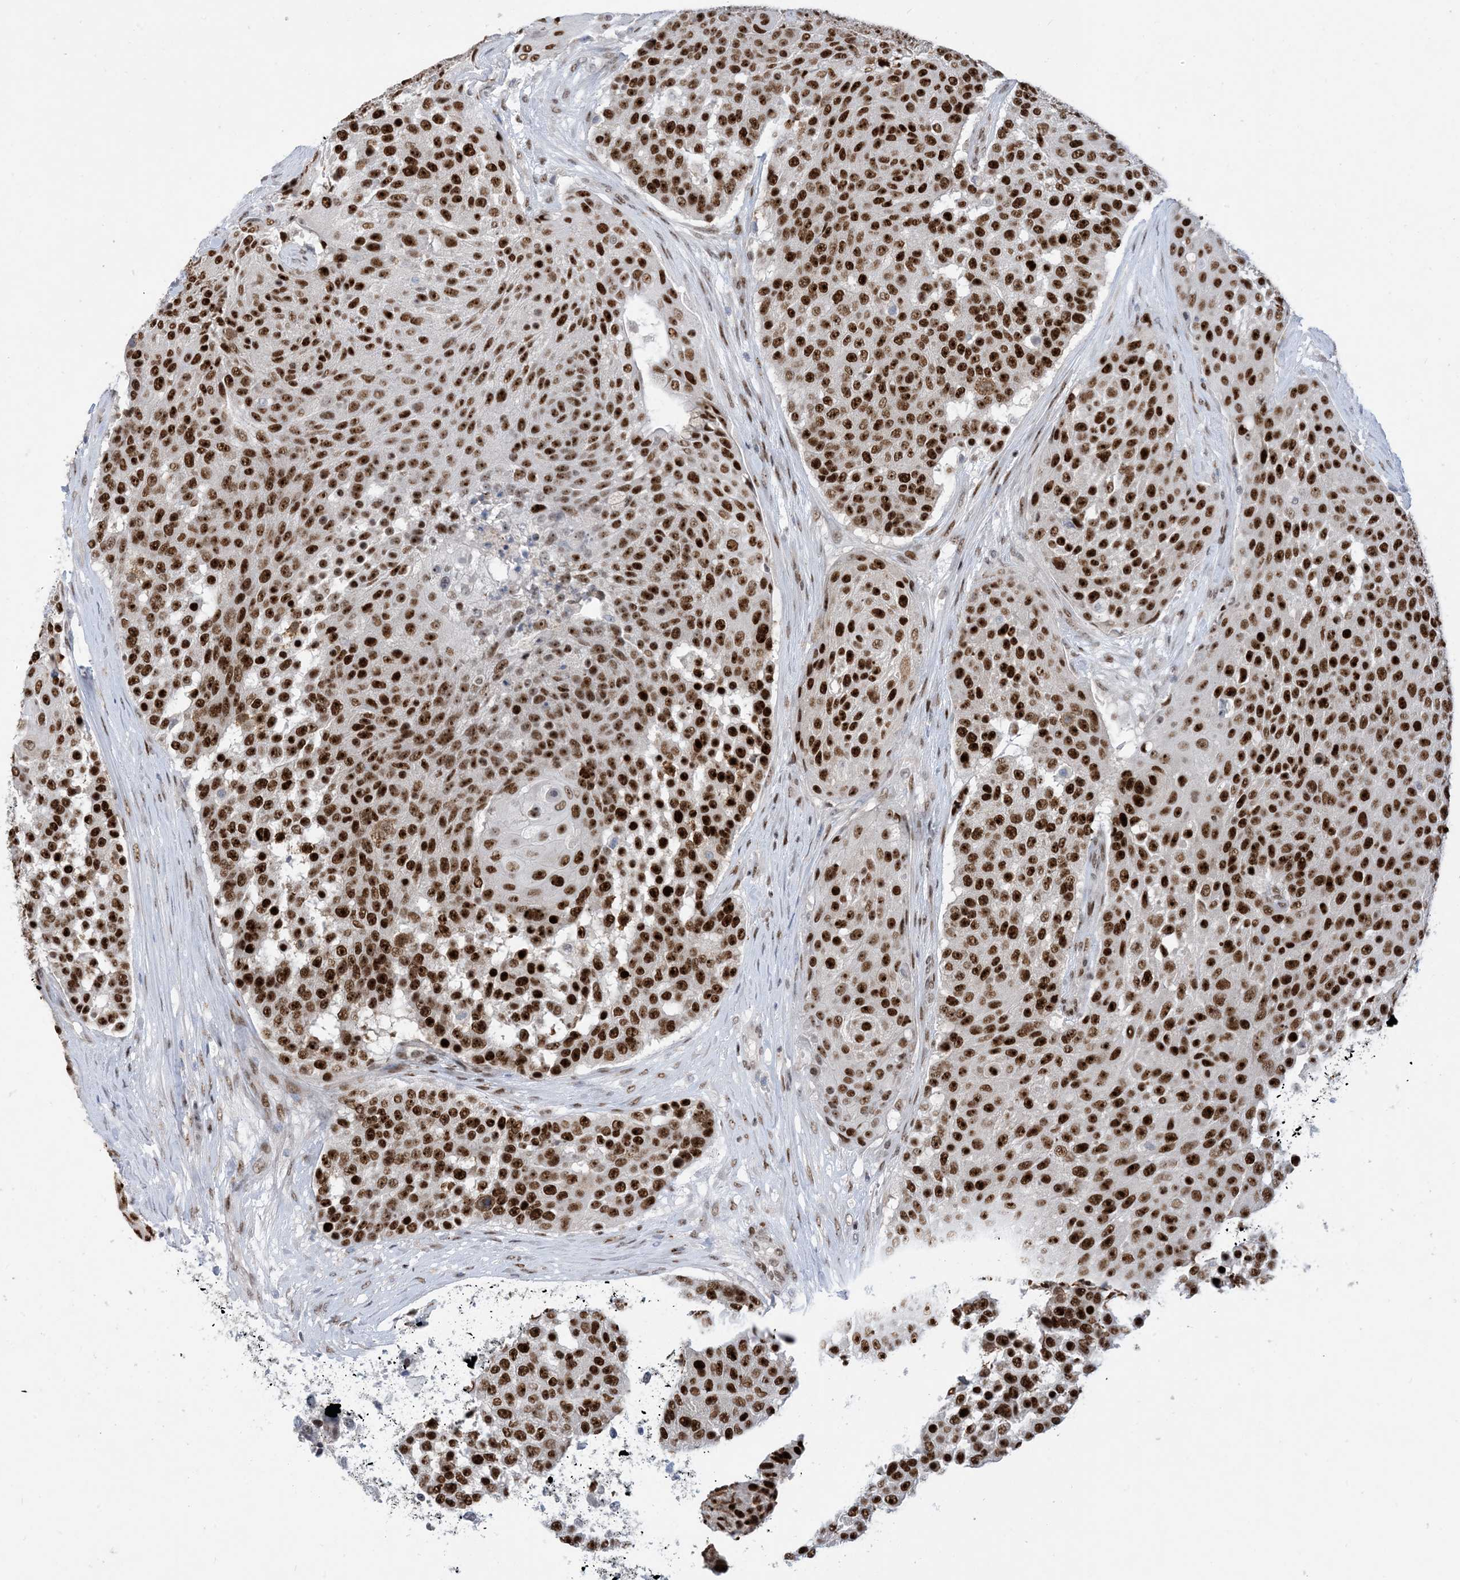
{"staining": {"intensity": "strong", "quantity": ">75%", "location": "nuclear"}, "tissue": "urothelial cancer", "cell_type": "Tumor cells", "image_type": "cancer", "snomed": [{"axis": "morphology", "description": "Urothelial carcinoma, High grade"}, {"axis": "topography", "description": "Urinary bladder"}], "caption": "Human urothelial cancer stained for a protein (brown) reveals strong nuclear positive expression in about >75% of tumor cells.", "gene": "TSPYL1", "patient": {"sex": "female", "age": 63}}